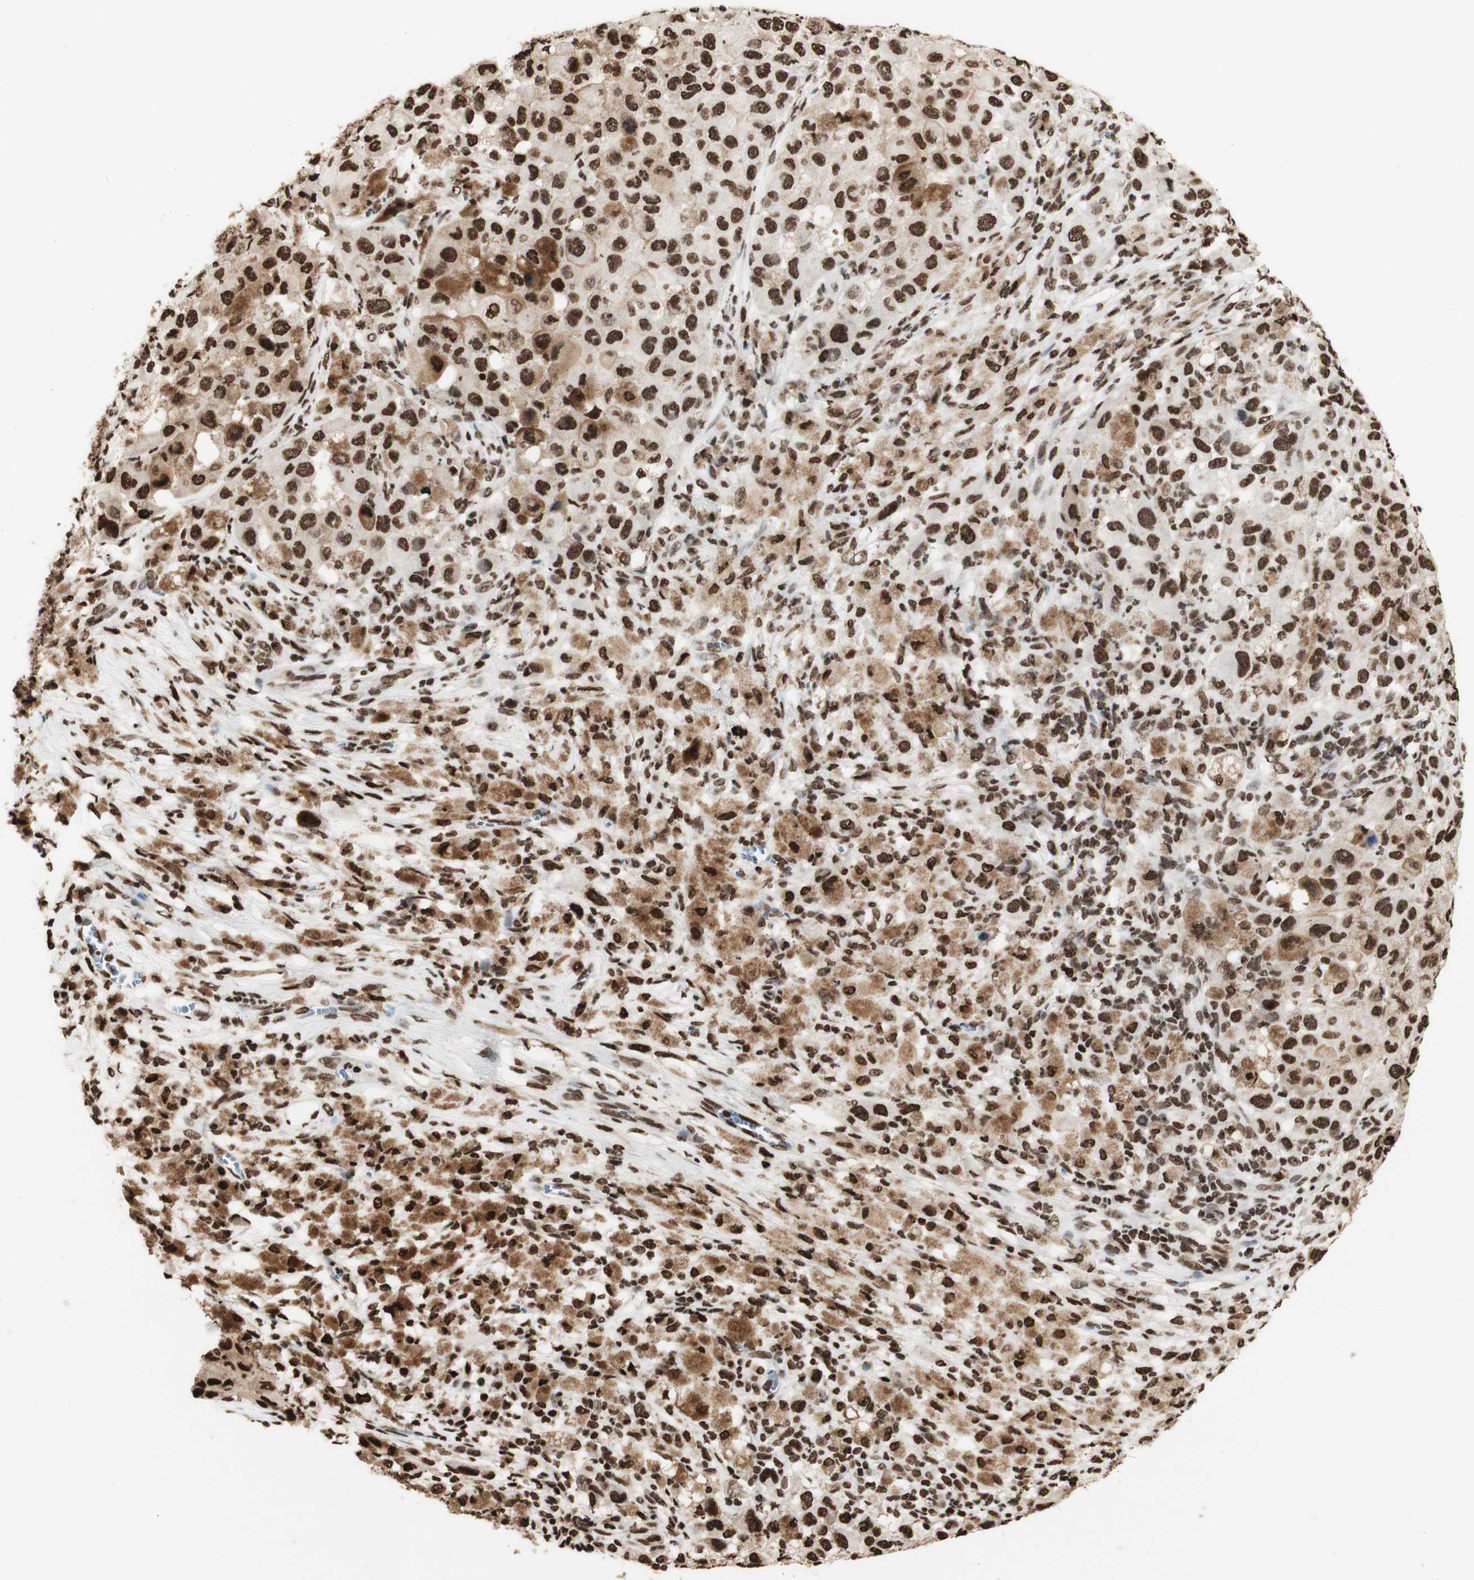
{"staining": {"intensity": "strong", "quantity": ">75%", "location": "nuclear"}, "tissue": "melanoma", "cell_type": "Tumor cells", "image_type": "cancer", "snomed": [{"axis": "morphology", "description": "Malignant melanoma, NOS"}, {"axis": "topography", "description": "Skin"}], "caption": "Brown immunohistochemical staining in melanoma demonstrates strong nuclear staining in approximately >75% of tumor cells. (Stains: DAB in brown, nuclei in blue, Microscopy: brightfield microscopy at high magnification).", "gene": "HNRNPA2B1", "patient": {"sex": "male", "age": 96}}